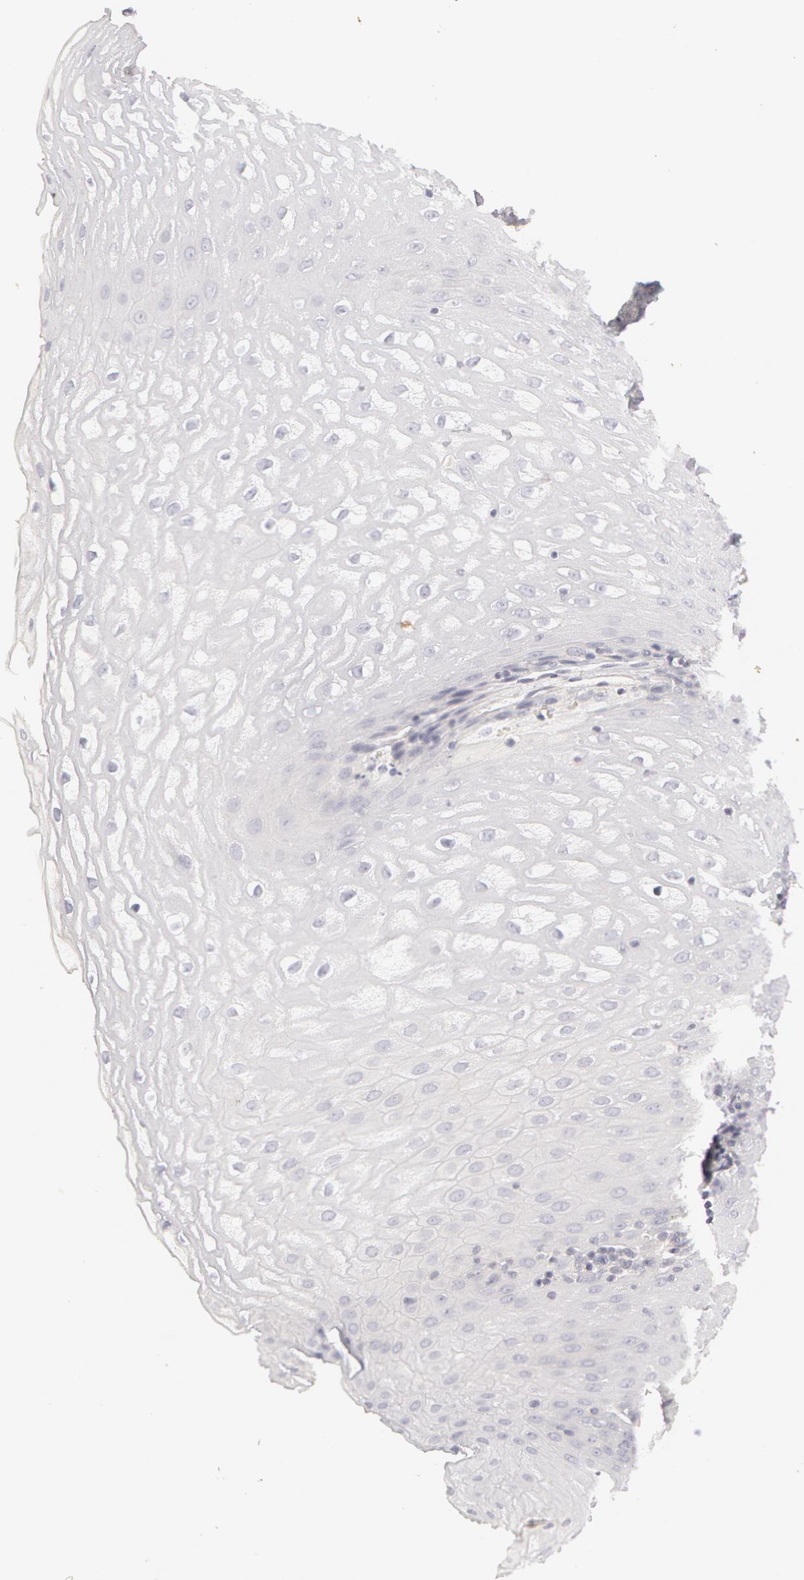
{"staining": {"intensity": "negative", "quantity": "none", "location": "none"}, "tissue": "esophagus", "cell_type": "Squamous epithelial cells", "image_type": "normal", "snomed": [{"axis": "morphology", "description": "Normal tissue, NOS"}, {"axis": "topography", "description": "Esophagus"}], "caption": "The photomicrograph displays no staining of squamous epithelial cells in benign esophagus. Brightfield microscopy of immunohistochemistry stained with DAB (brown) and hematoxylin (blue), captured at high magnification.", "gene": "ABCB1", "patient": {"sex": "female", "age": 61}}